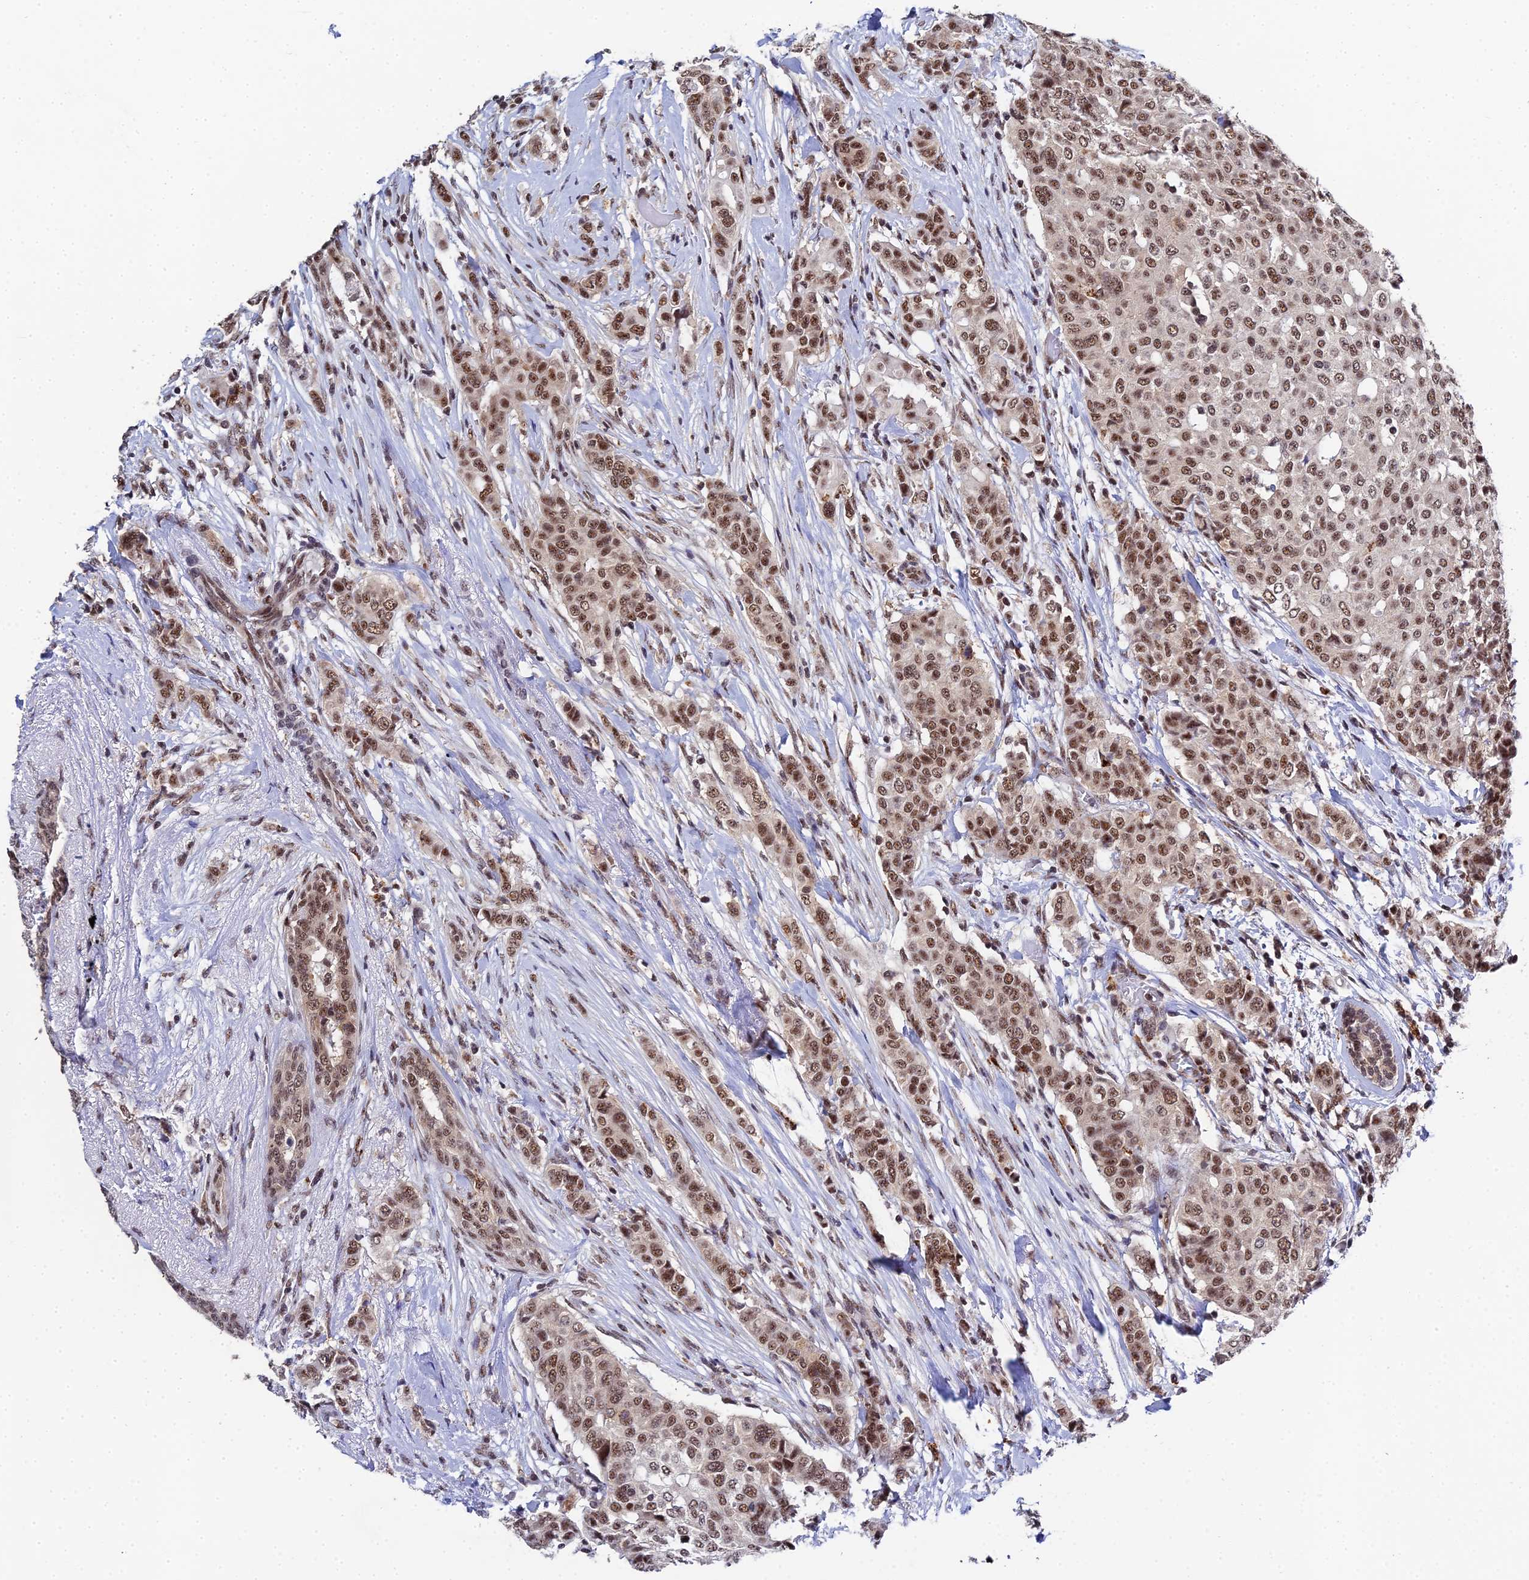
{"staining": {"intensity": "moderate", "quantity": ">75%", "location": "nuclear"}, "tissue": "breast cancer", "cell_type": "Tumor cells", "image_type": "cancer", "snomed": [{"axis": "morphology", "description": "Lobular carcinoma"}, {"axis": "topography", "description": "Breast"}], "caption": "Breast cancer stained for a protein shows moderate nuclear positivity in tumor cells.", "gene": "MAGOHB", "patient": {"sex": "female", "age": 51}}